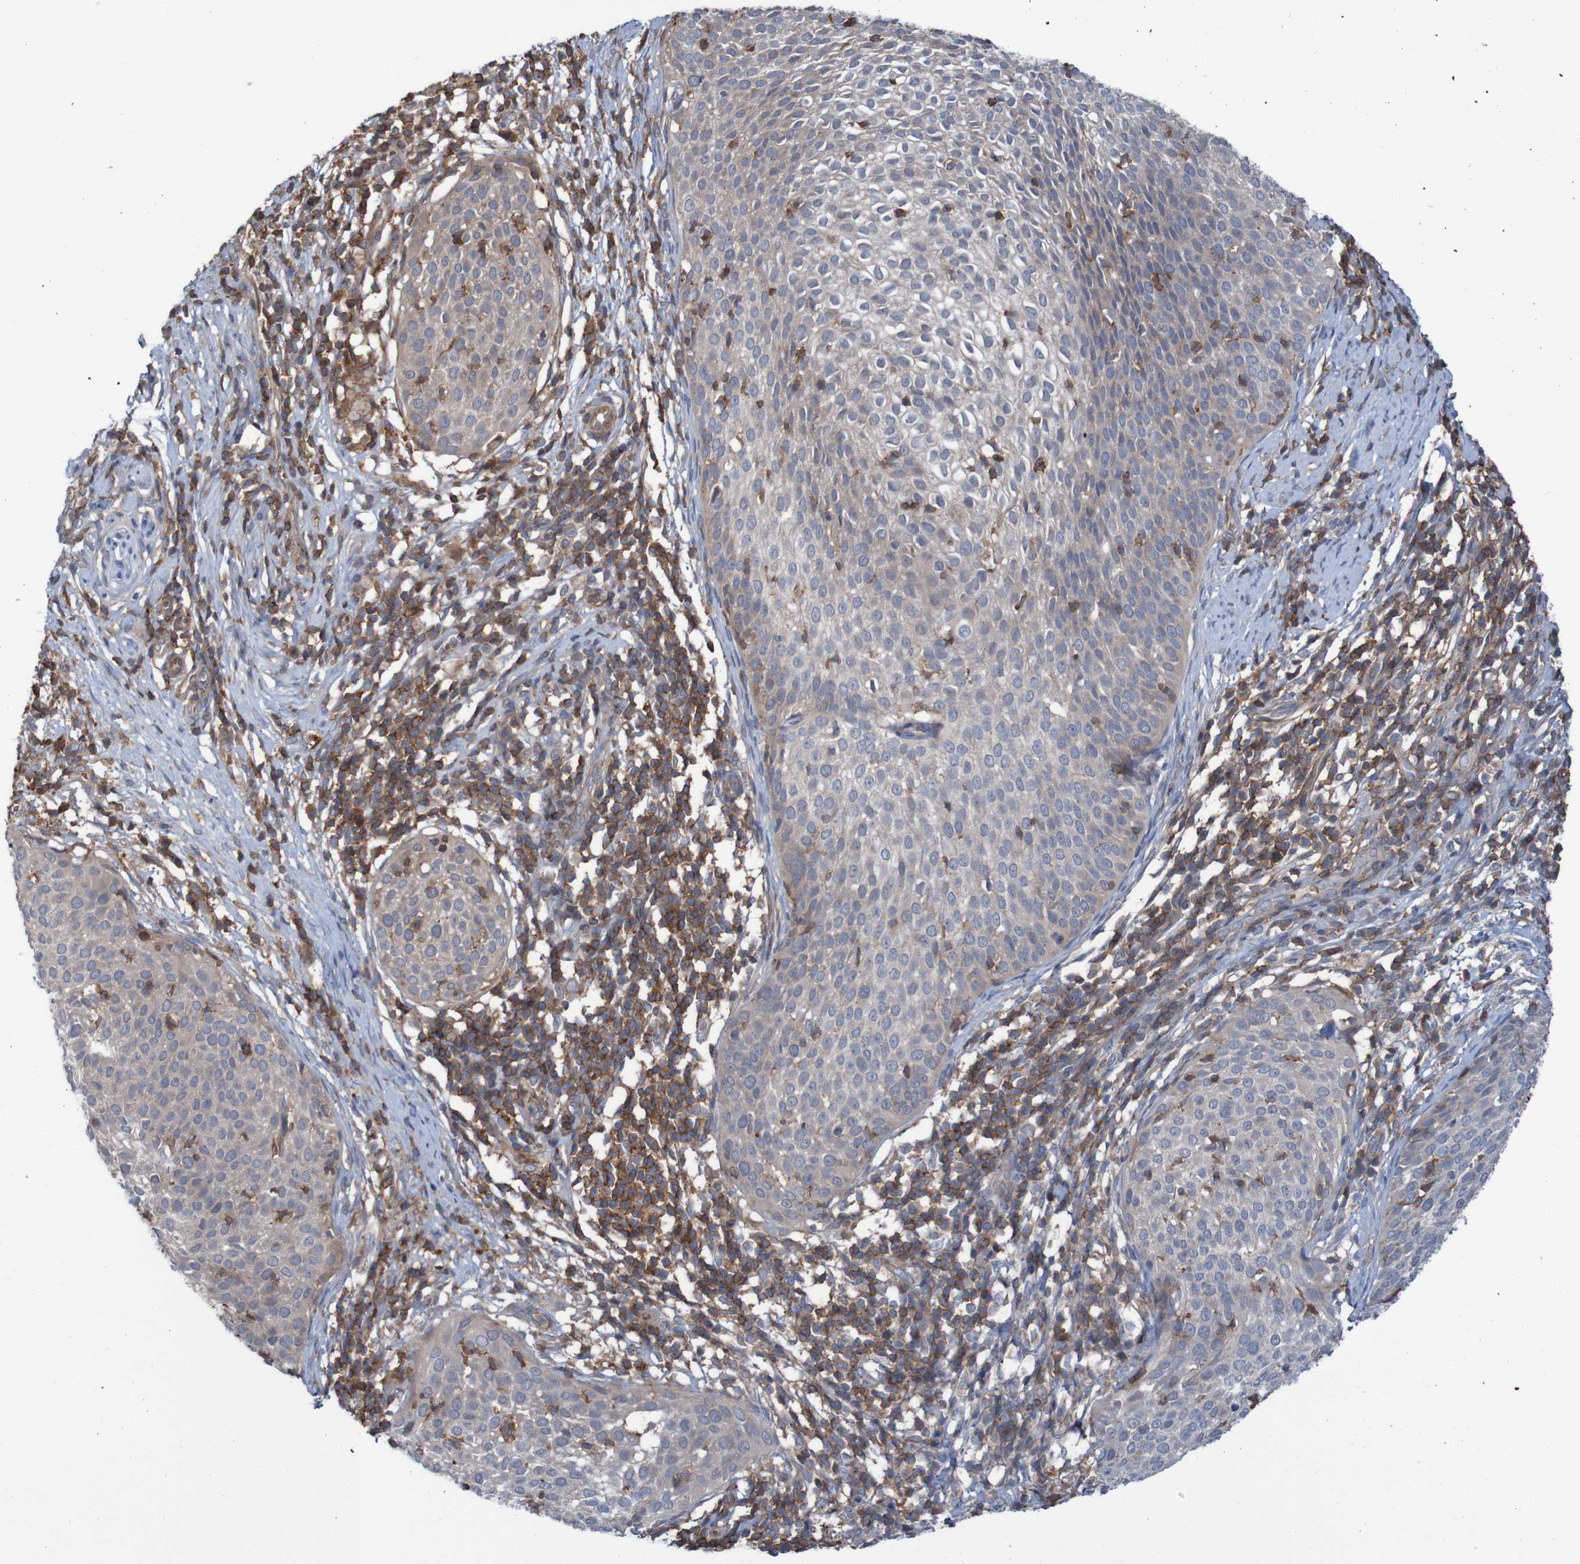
{"staining": {"intensity": "weak", "quantity": "25%-75%", "location": "cytoplasmic/membranous"}, "tissue": "cervical cancer", "cell_type": "Tumor cells", "image_type": "cancer", "snomed": [{"axis": "morphology", "description": "Squamous cell carcinoma, NOS"}, {"axis": "topography", "description": "Cervix"}], "caption": "Squamous cell carcinoma (cervical) was stained to show a protein in brown. There is low levels of weak cytoplasmic/membranous staining in about 25%-75% of tumor cells. (DAB IHC with brightfield microscopy, high magnification).", "gene": "PDGFB", "patient": {"sex": "female", "age": 51}}